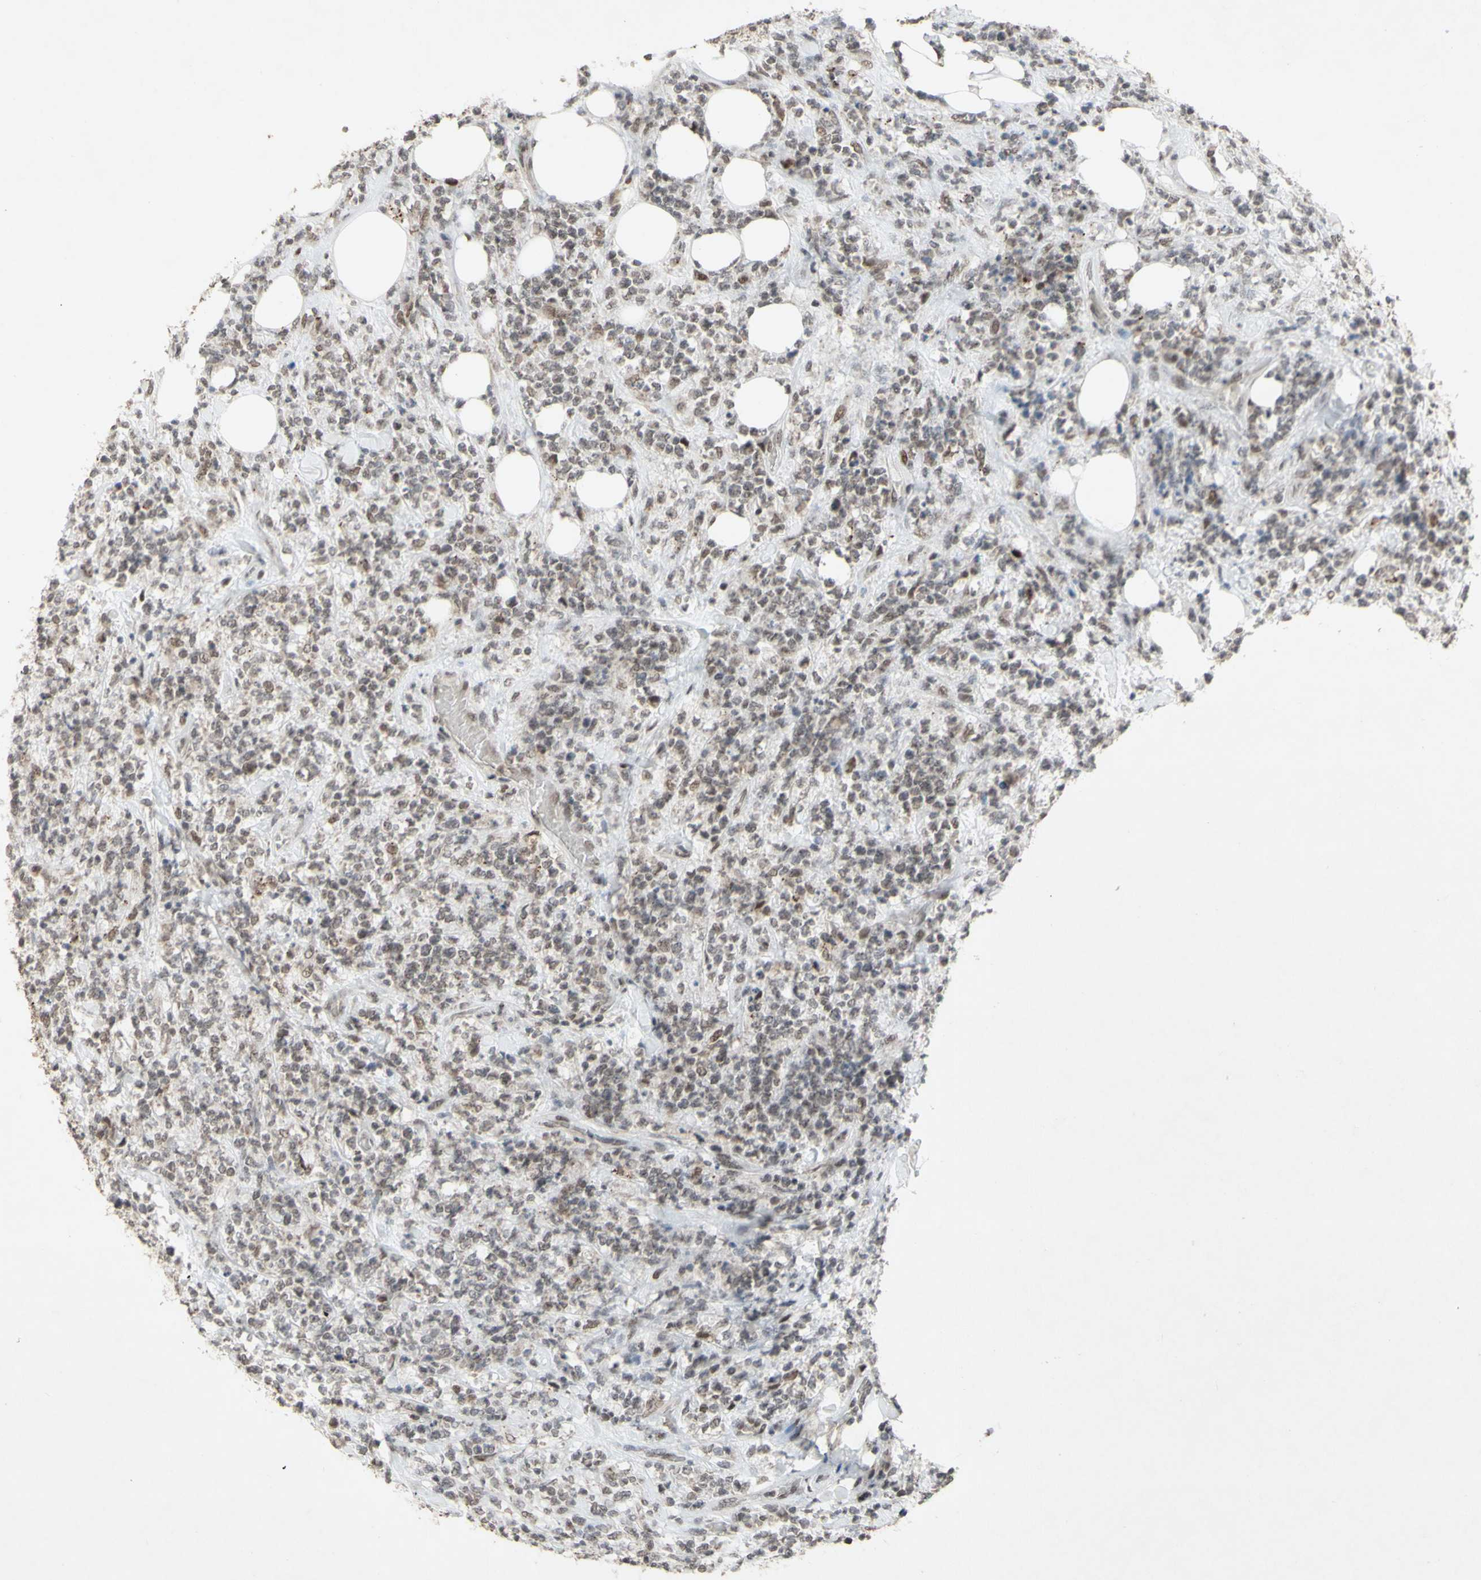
{"staining": {"intensity": "moderate", "quantity": "25%-75%", "location": "nuclear"}, "tissue": "lymphoma", "cell_type": "Tumor cells", "image_type": "cancer", "snomed": [{"axis": "morphology", "description": "Malignant lymphoma, non-Hodgkin's type, High grade"}, {"axis": "topography", "description": "Soft tissue"}], "caption": "This is an image of IHC staining of lymphoma, which shows moderate positivity in the nuclear of tumor cells.", "gene": "CENPB", "patient": {"sex": "male", "age": 18}}